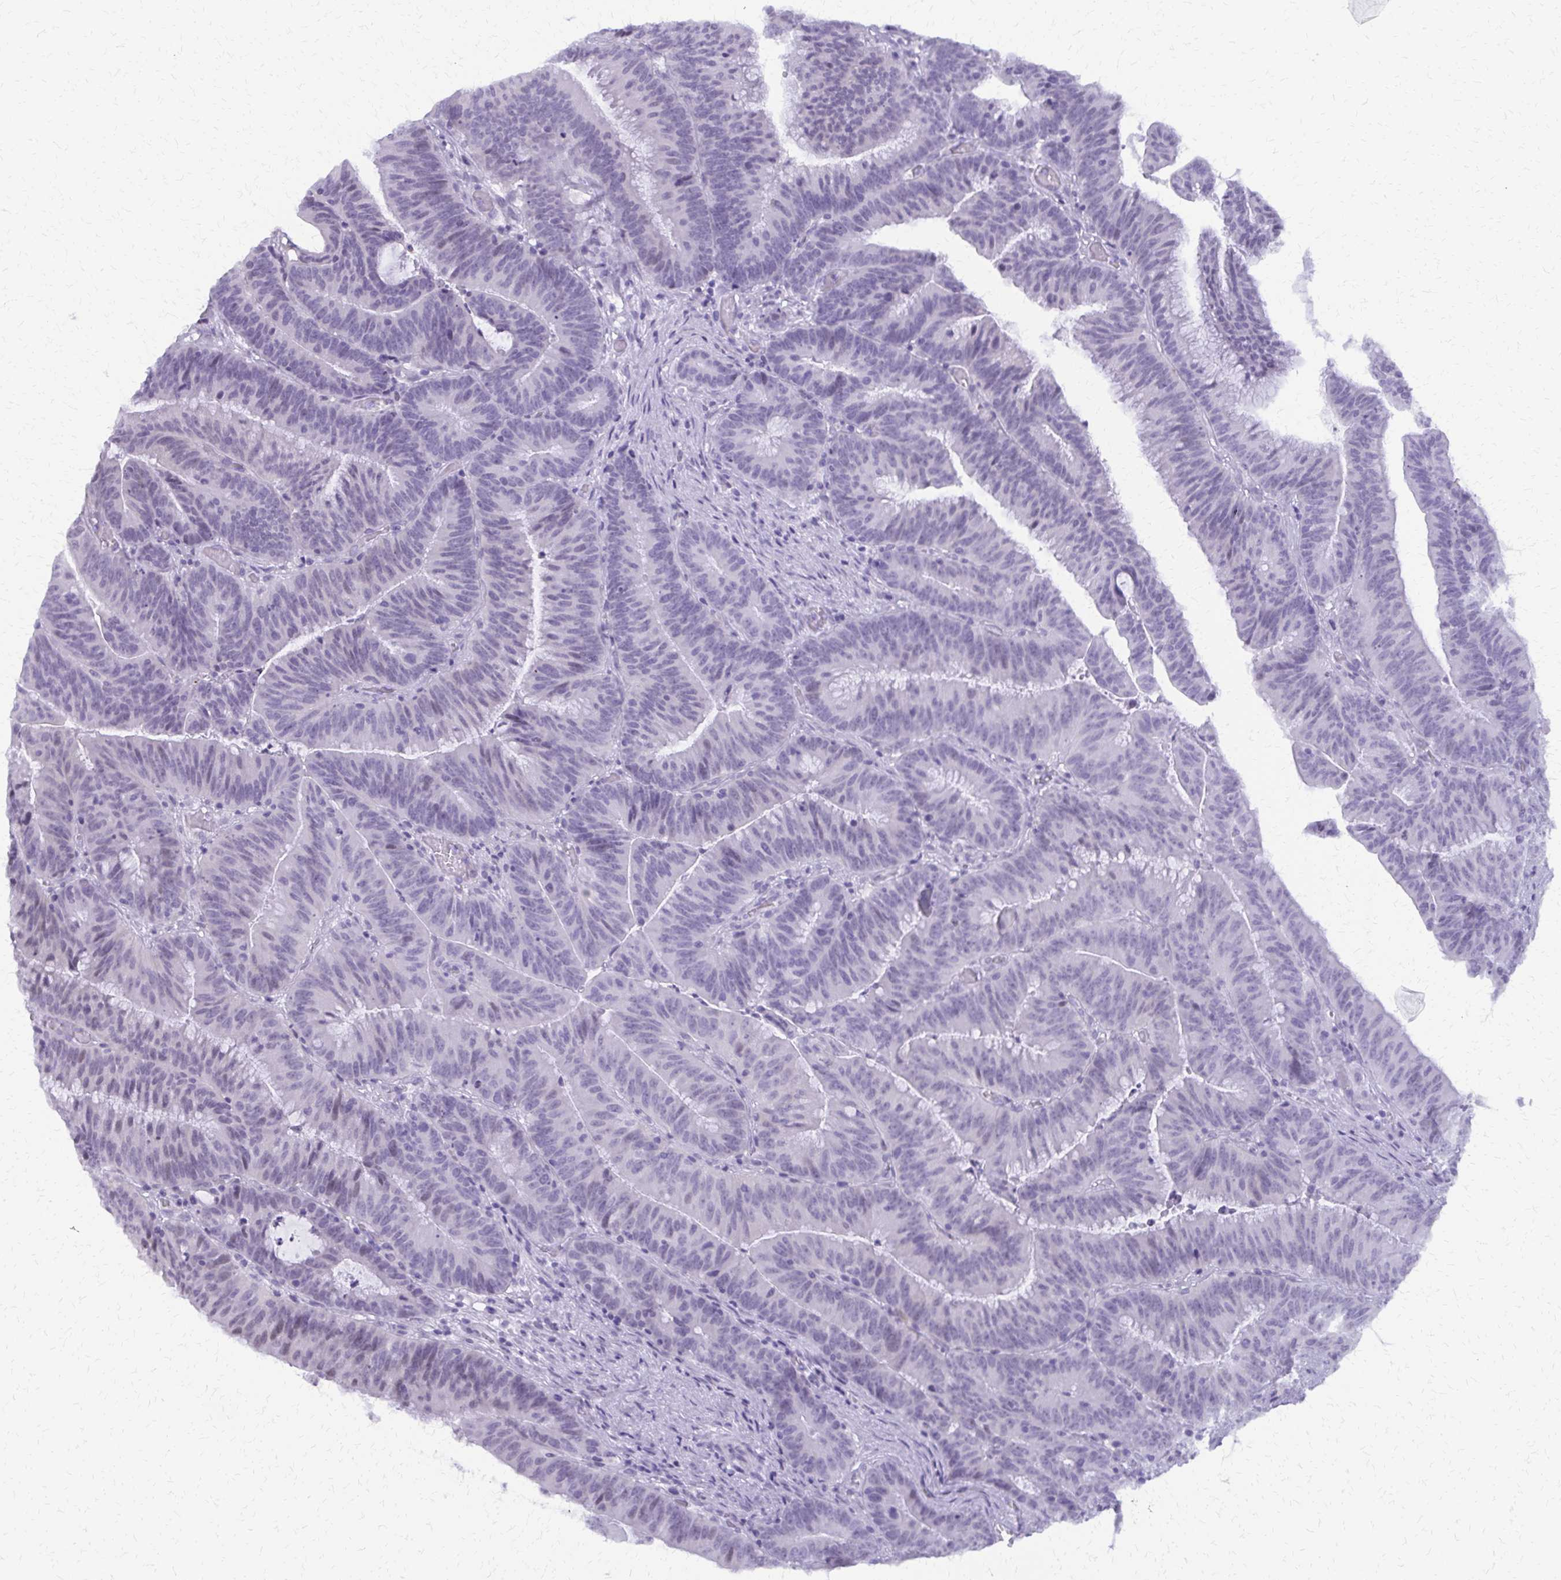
{"staining": {"intensity": "negative", "quantity": "none", "location": "none"}, "tissue": "colorectal cancer", "cell_type": "Tumor cells", "image_type": "cancer", "snomed": [{"axis": "morphology", "description": "Adenocarcinoma, NOS"}, {"axis": "topography", "description": "Colon"}], "caption": "A photomicrograph of colorectal adenocarcinoma stained for a protein displays no brown staining in tumor cells.", "gene": "FAM162B", "patient": {"sex": "female", "age": 78}}